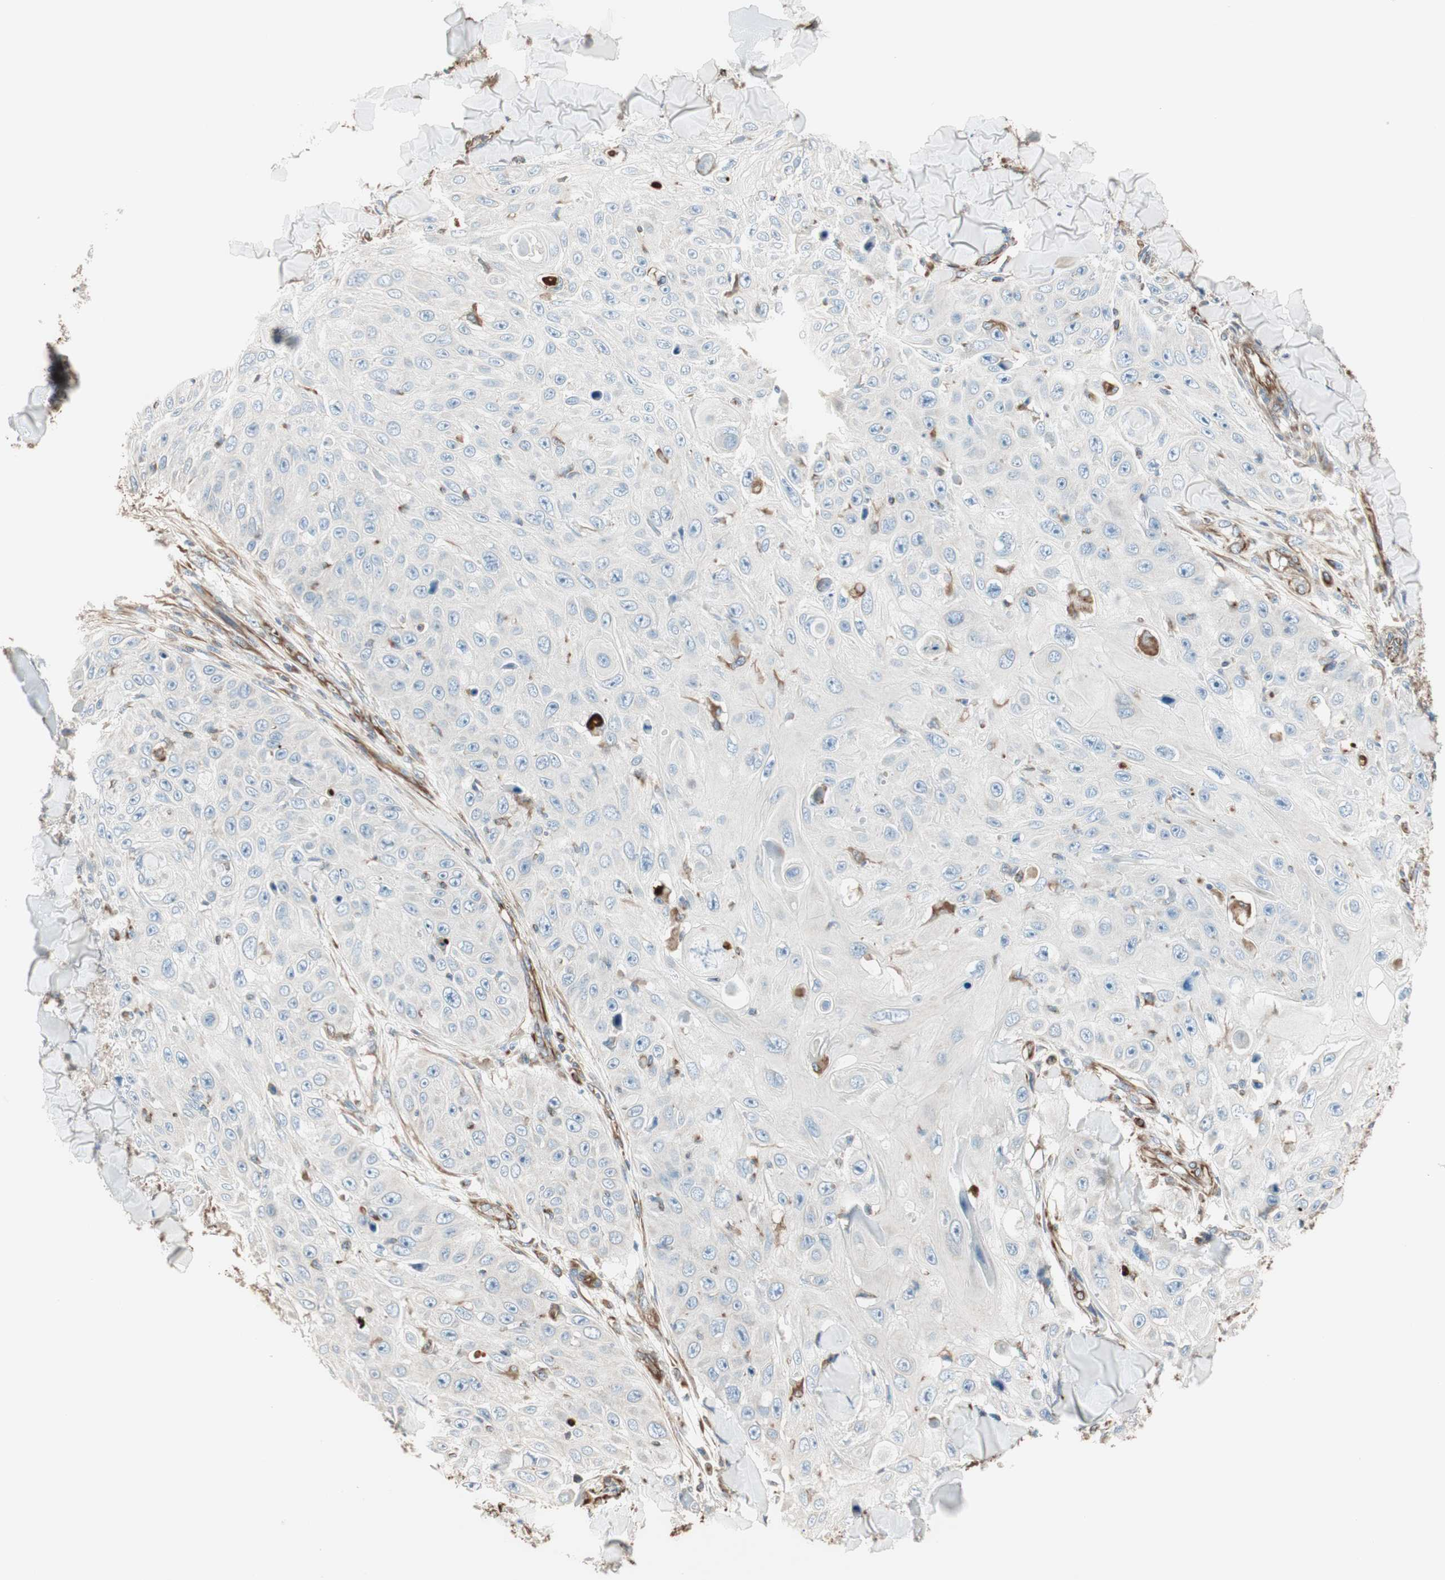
{"staining": {"intensity": "strong", "quantity": "<25%", "location": "cytoplasmic/membranous"}, "tissue": "skin cancer", "cell_type": "Tumor cells", "image_type": "cancer", "snomed": [{"axis": "morphology", "description": "Squamous cell carcinoma, NOS"}, {"axis": "topography", "description": "Skin"}], "caption": "This histopathology image exhibits IHC staining of skin cancer (squamous cell carcinoma), with medium strong cytoplasmic/membranous positivity in approximately <25% of tumor cells.", "gene": "SRCIN1", "patient": {"sex": "male", "age": 86}}